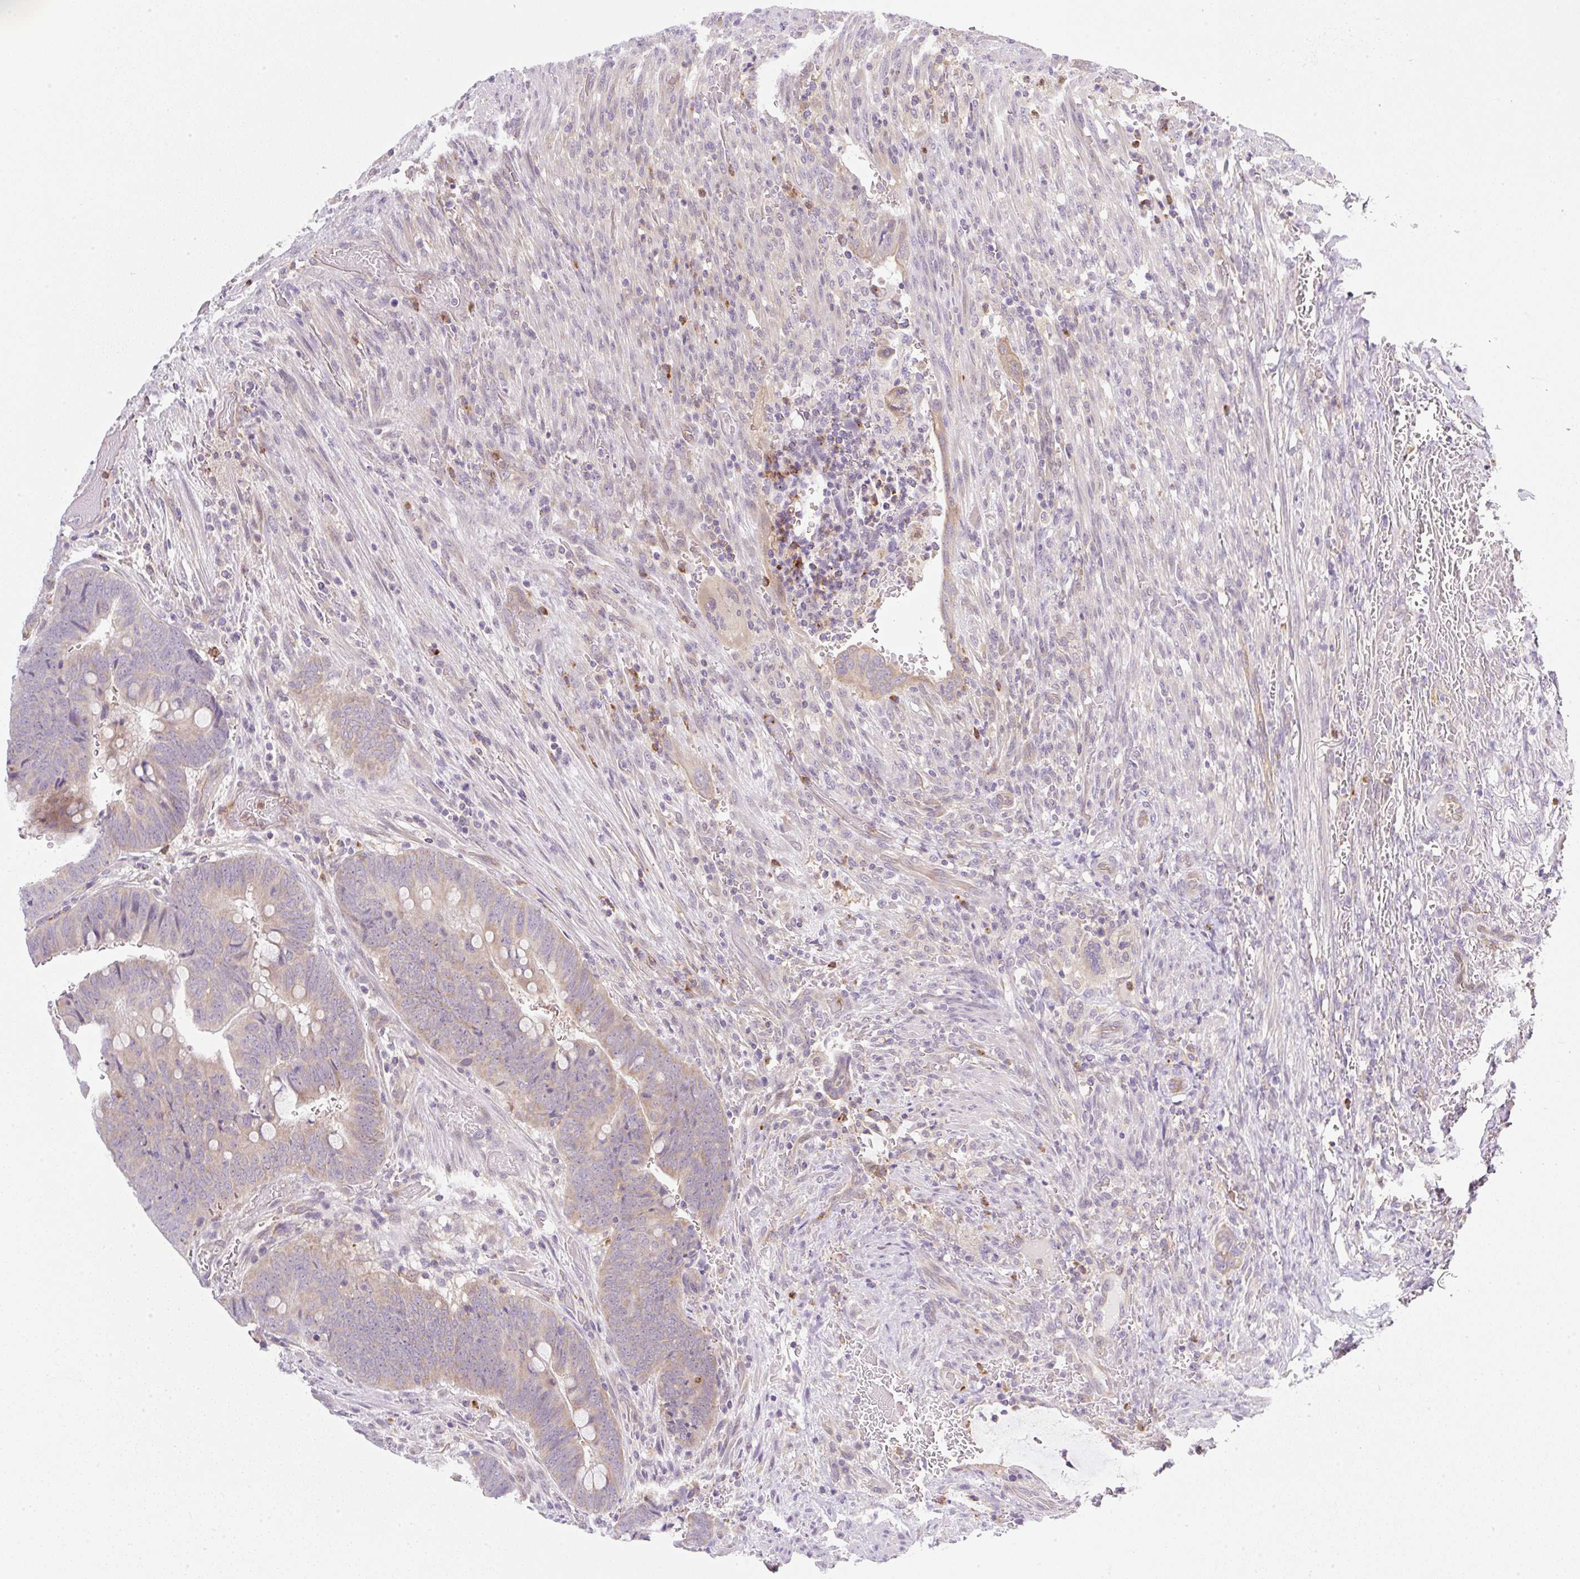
{"staining": {"intensity": "moderate", "quantity": "25%-75%", "location": "cytoplasmic/membranous"}, "tissue": "colorectal cancer", "cell_type": "Tumor cells", "image_type": "cancer", "snomed": [{"axis": "morphology", "description": "Normal tissue, NOS"}, {"axis": "morphology", "description": "Adenocarcinoma, NOS"}, {"axis": "topography", "description": "Rectum"}, {"axis": "topography", "description": "Peripheral nerve tissue"}], "caption": "Immunohistochemical staining of human colorectal cancer (adenocarcinoma) shows moderate cytoplasmic/membranous protein positivity in approximately 25%-75% of tumor cells. The protein is shown in brown color, while the nuclei are stained blue.", "gene": "OMA1", "patient": {"sex": "male", "age": 92}}